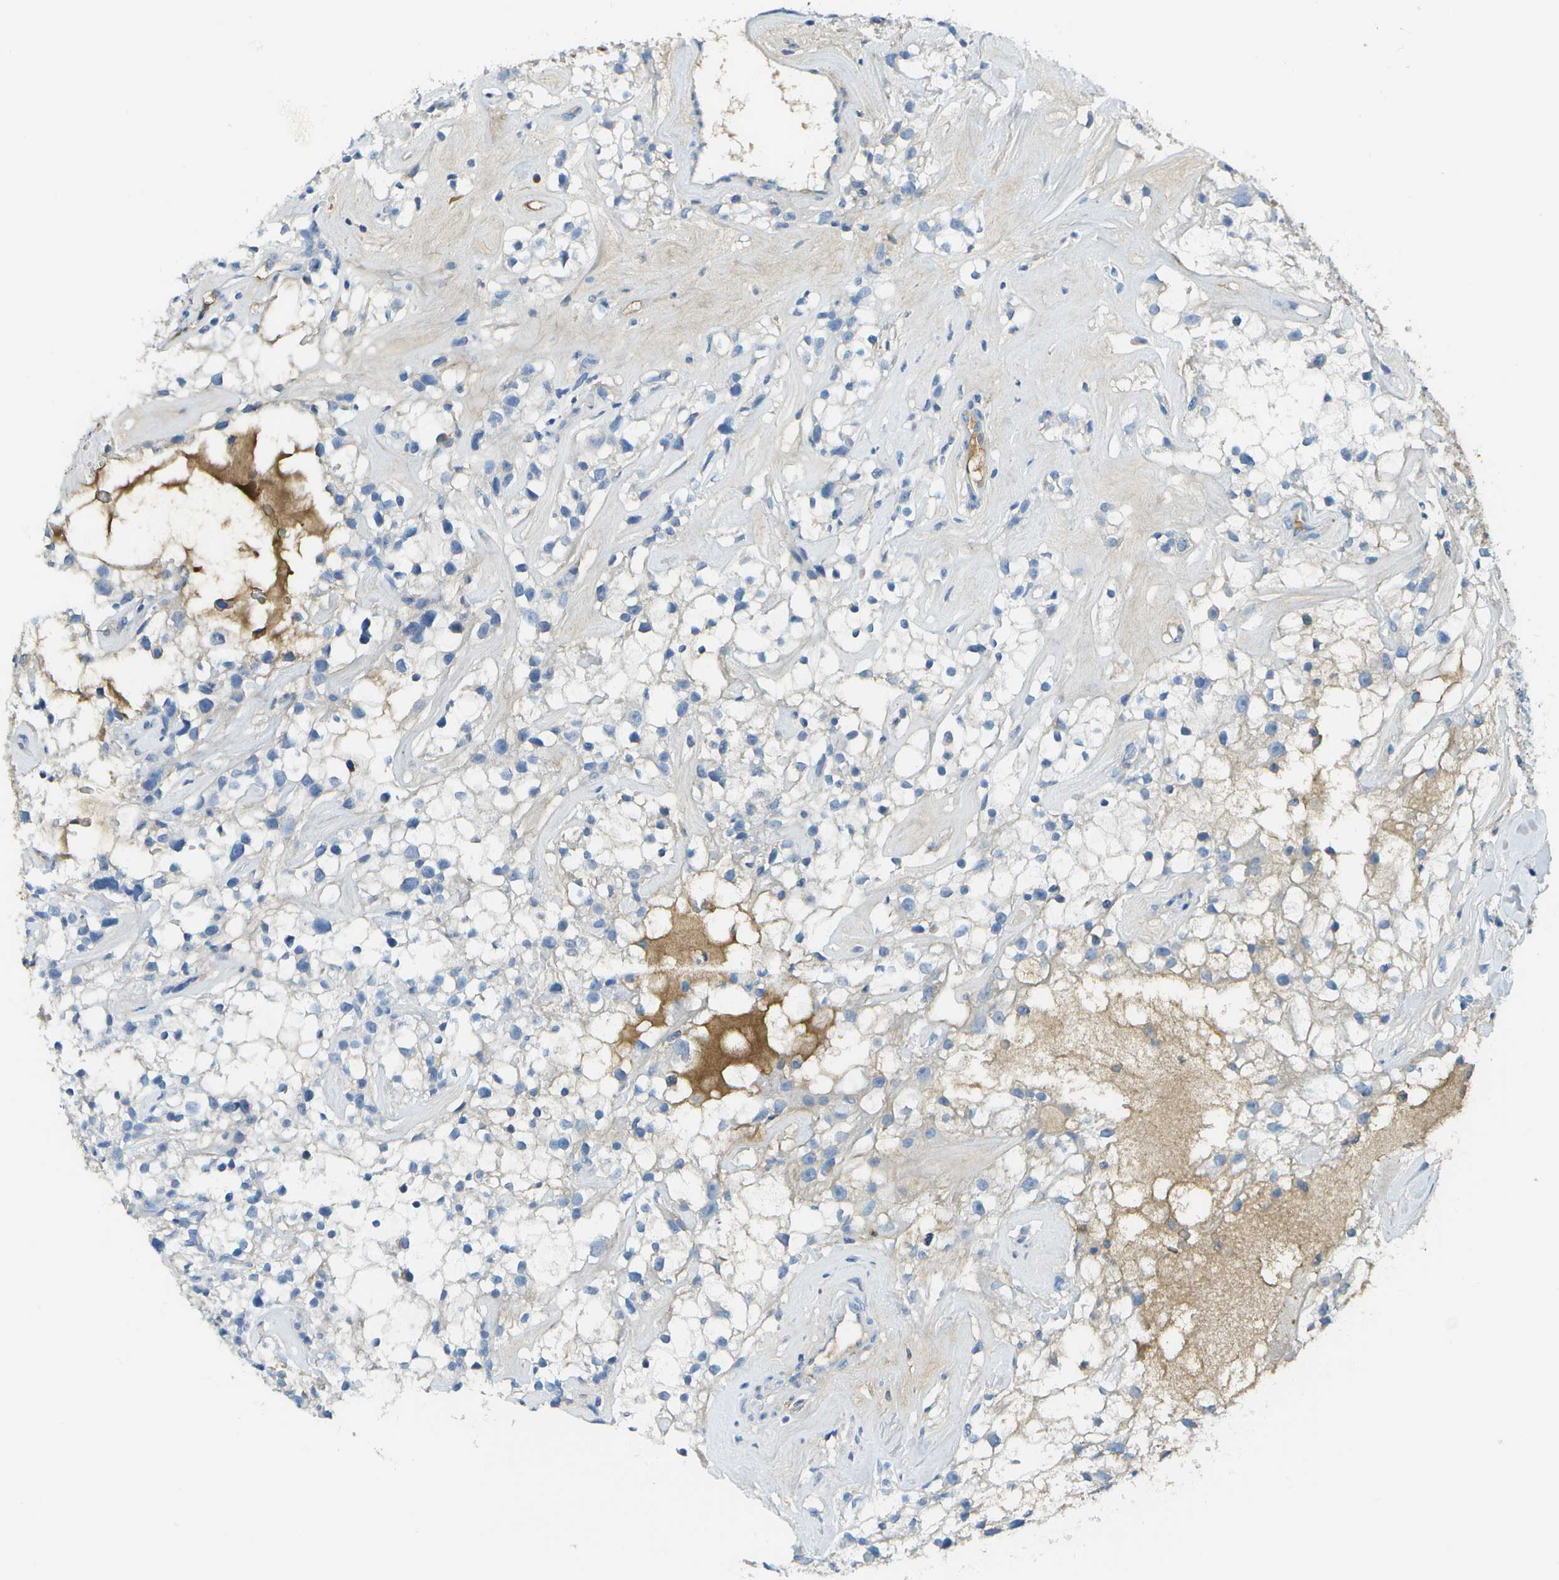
{"staining": {"intensity": "negative", "quantity": "none", "location": "none"}, "tissue": "renal cancer", "cell_type": "Tumor cells", "image_type": "cancer", "snomed": [{"axis": "morphology", "description": "Adenocarcinoma, NOS"}, {"axis": "topography", "description": "Kidney"}], "caption": "IHC of human renal cancer shows no staining in tumor cells.", "gene": "C1S", "patient": {"sex": "female", "age": 60}}